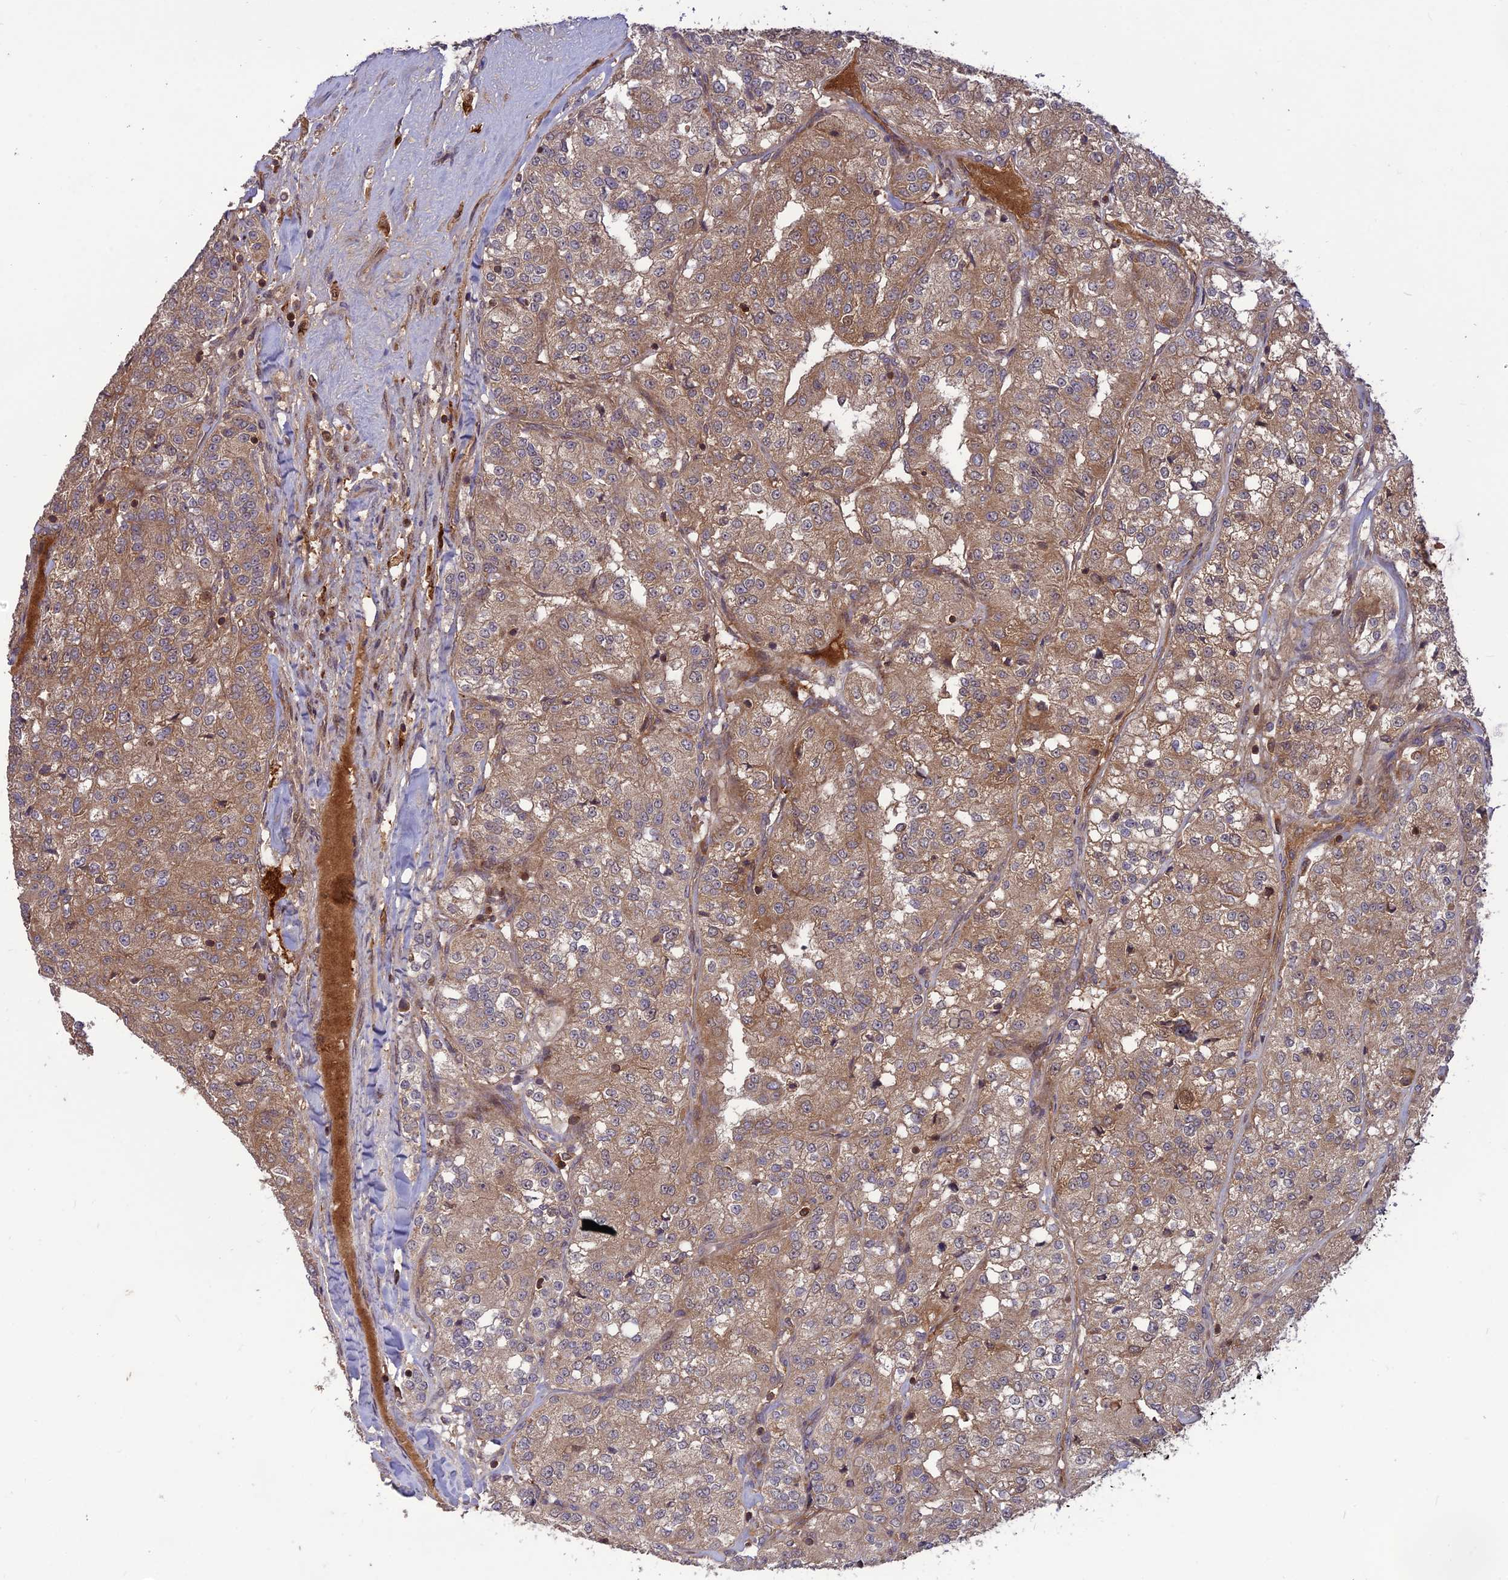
{"staining": {"intensity": "moderate", "quantity": ">75%", "location": "cytoplasmic/membranous"}, "tissue": "renal cancer", "cell_type": "Tumor cells", "image_type": "cancer", "snomed": [{"axis": "morphology", "description": "Adenocarcinoma, NOS"}, {"axis": "topography", "description": "Kidney"}], "caption": "Immunohistochemical staining of human renal cancer (adenocarcinoma) displays medium levels of moderate cytoplasmic/membranous protein expression in approximately >75% of tumor cells.", "gene": "NDUFC1", "patient": {"sex": "female", "age": 63}}